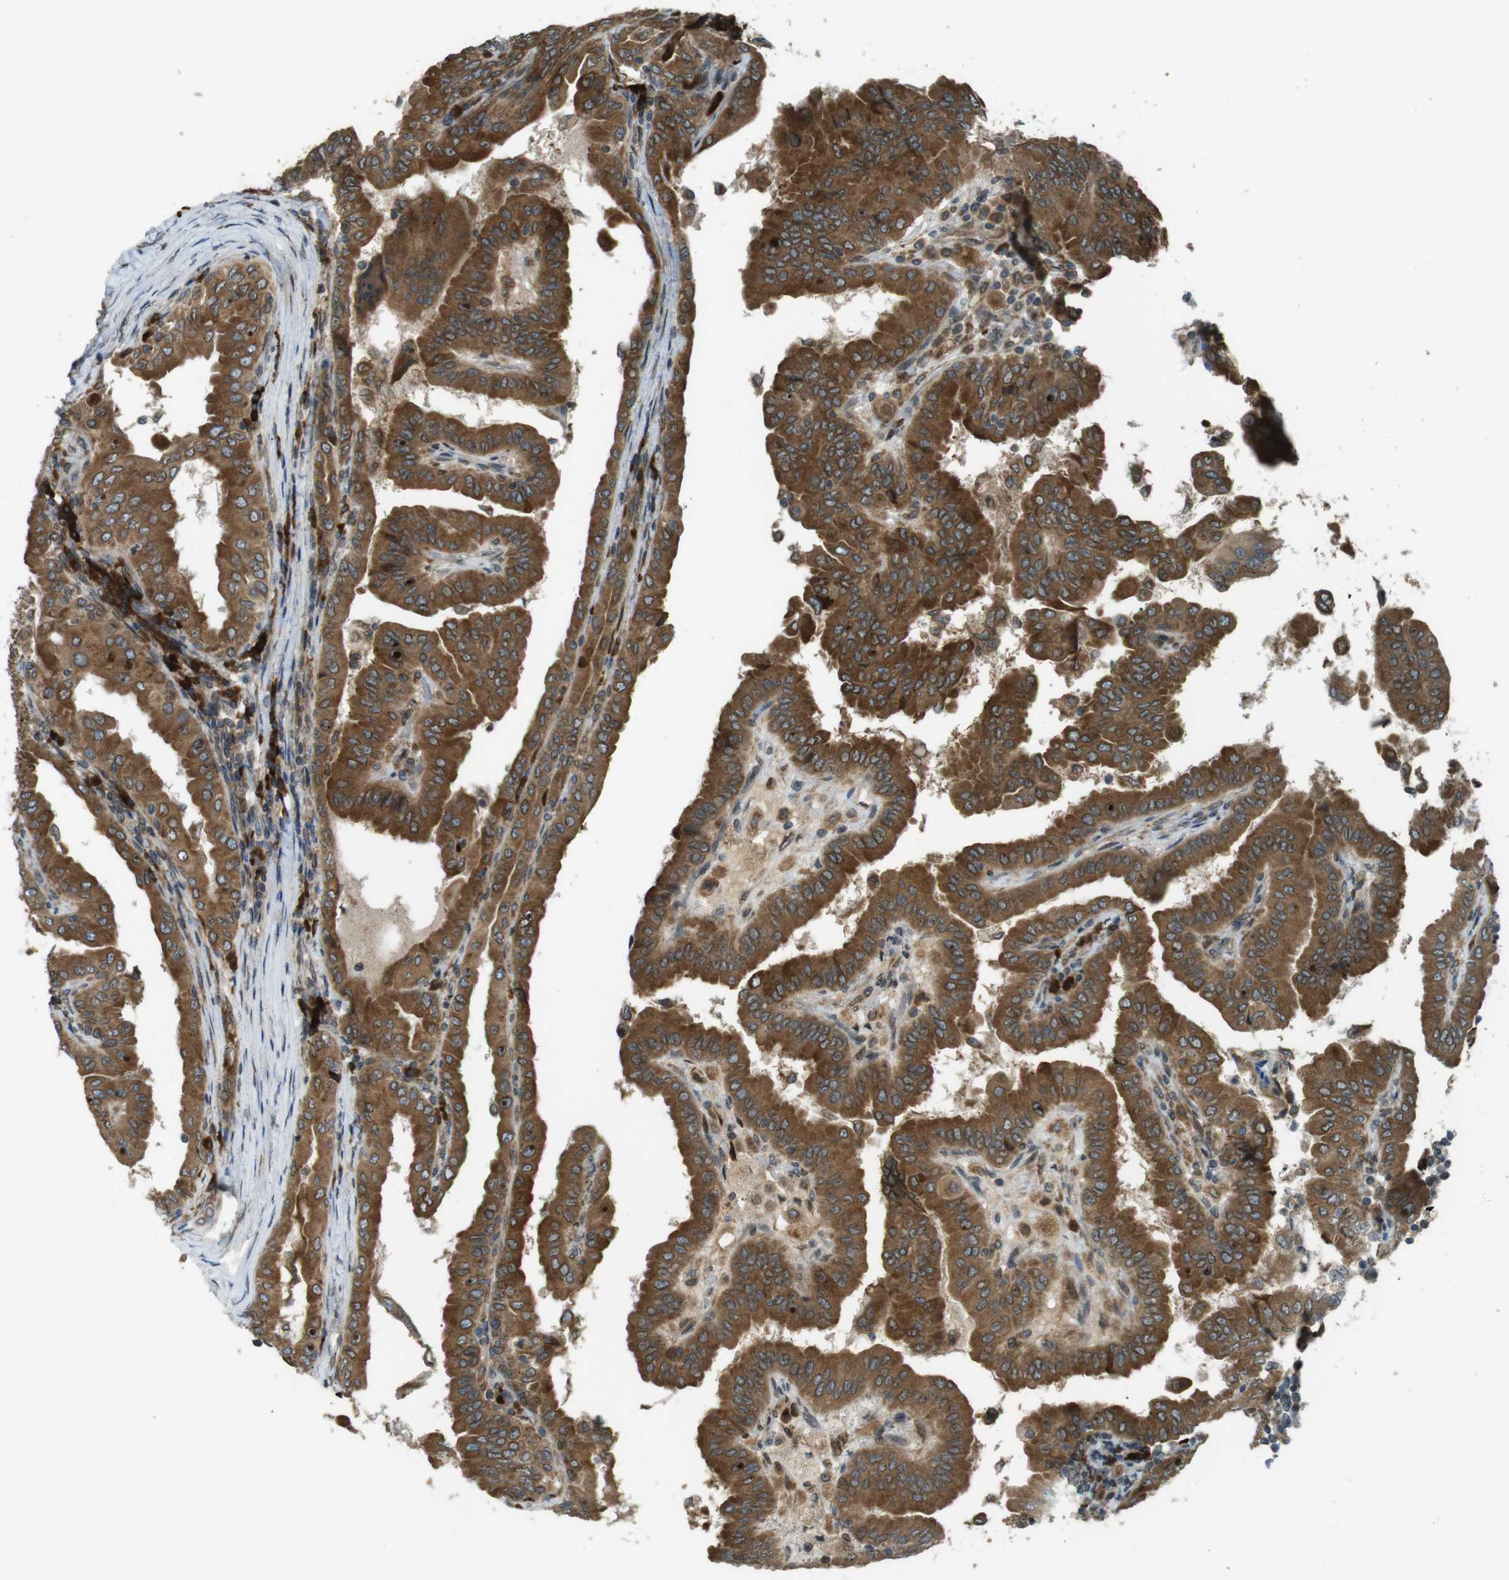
{"staining": {"intensity": "strong", "quantity": ">75%", "location": "cytoplasmic/membranous"}, "tissue": "thyroid cancer", "cell_type": "Tumor cells", "image_type": "cancer", "snomed": [{"axis": "morphology", "description": "Papillary adenocarcinoma, NOS"}, {"axis": "topography", "description": "Thyroid gland"}], "caption": "Thyroid cancer stained with a brown dye shows strong cytoplasmic/membranous positive staining in about >75% of tumor cells.", "gene": "TMED4", "patient": {"sex": "male", "age": 33}}